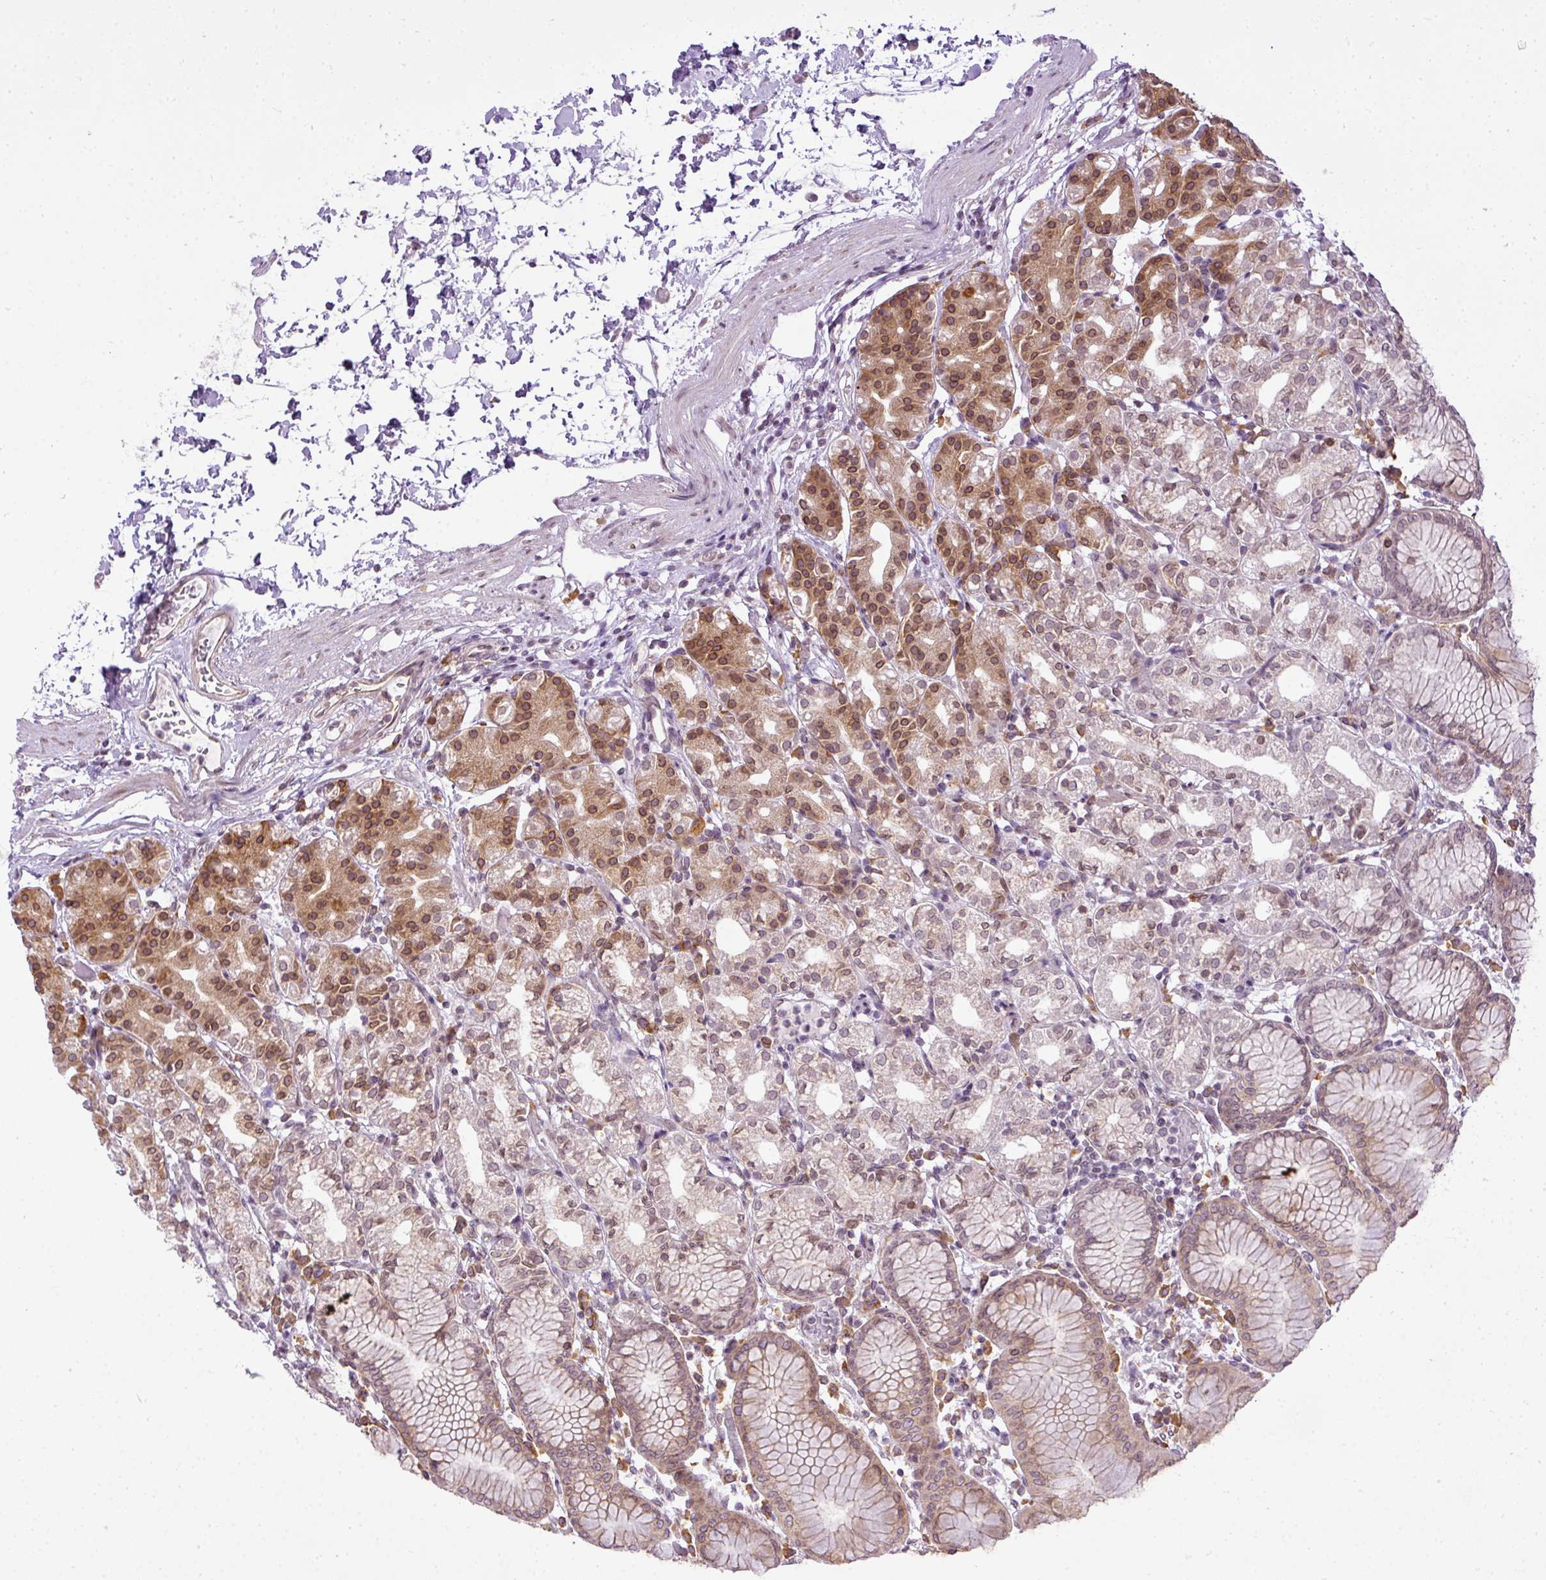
{"staining": {"intensity": "moderate", "quantity": "25%-75%", "location": "cytoplasmic/membranous,nuclear"}, "tissue": "stomach", "cell_type": "Glandular cells", "image_type": "normal", "snomed": [{"axis": "morphology", "description": "Normal tissue, NOS"}, {"axis": "topography", "description": "Stomach"}], "caption": "Protein analysis of unremarkable stomach displays moderate cytoplasmic/membranous,nuclear positivity in approximately 25%-75% of glandular cells.", "gene": "COX18", "patient": {"sex": "female", "age": 57}}